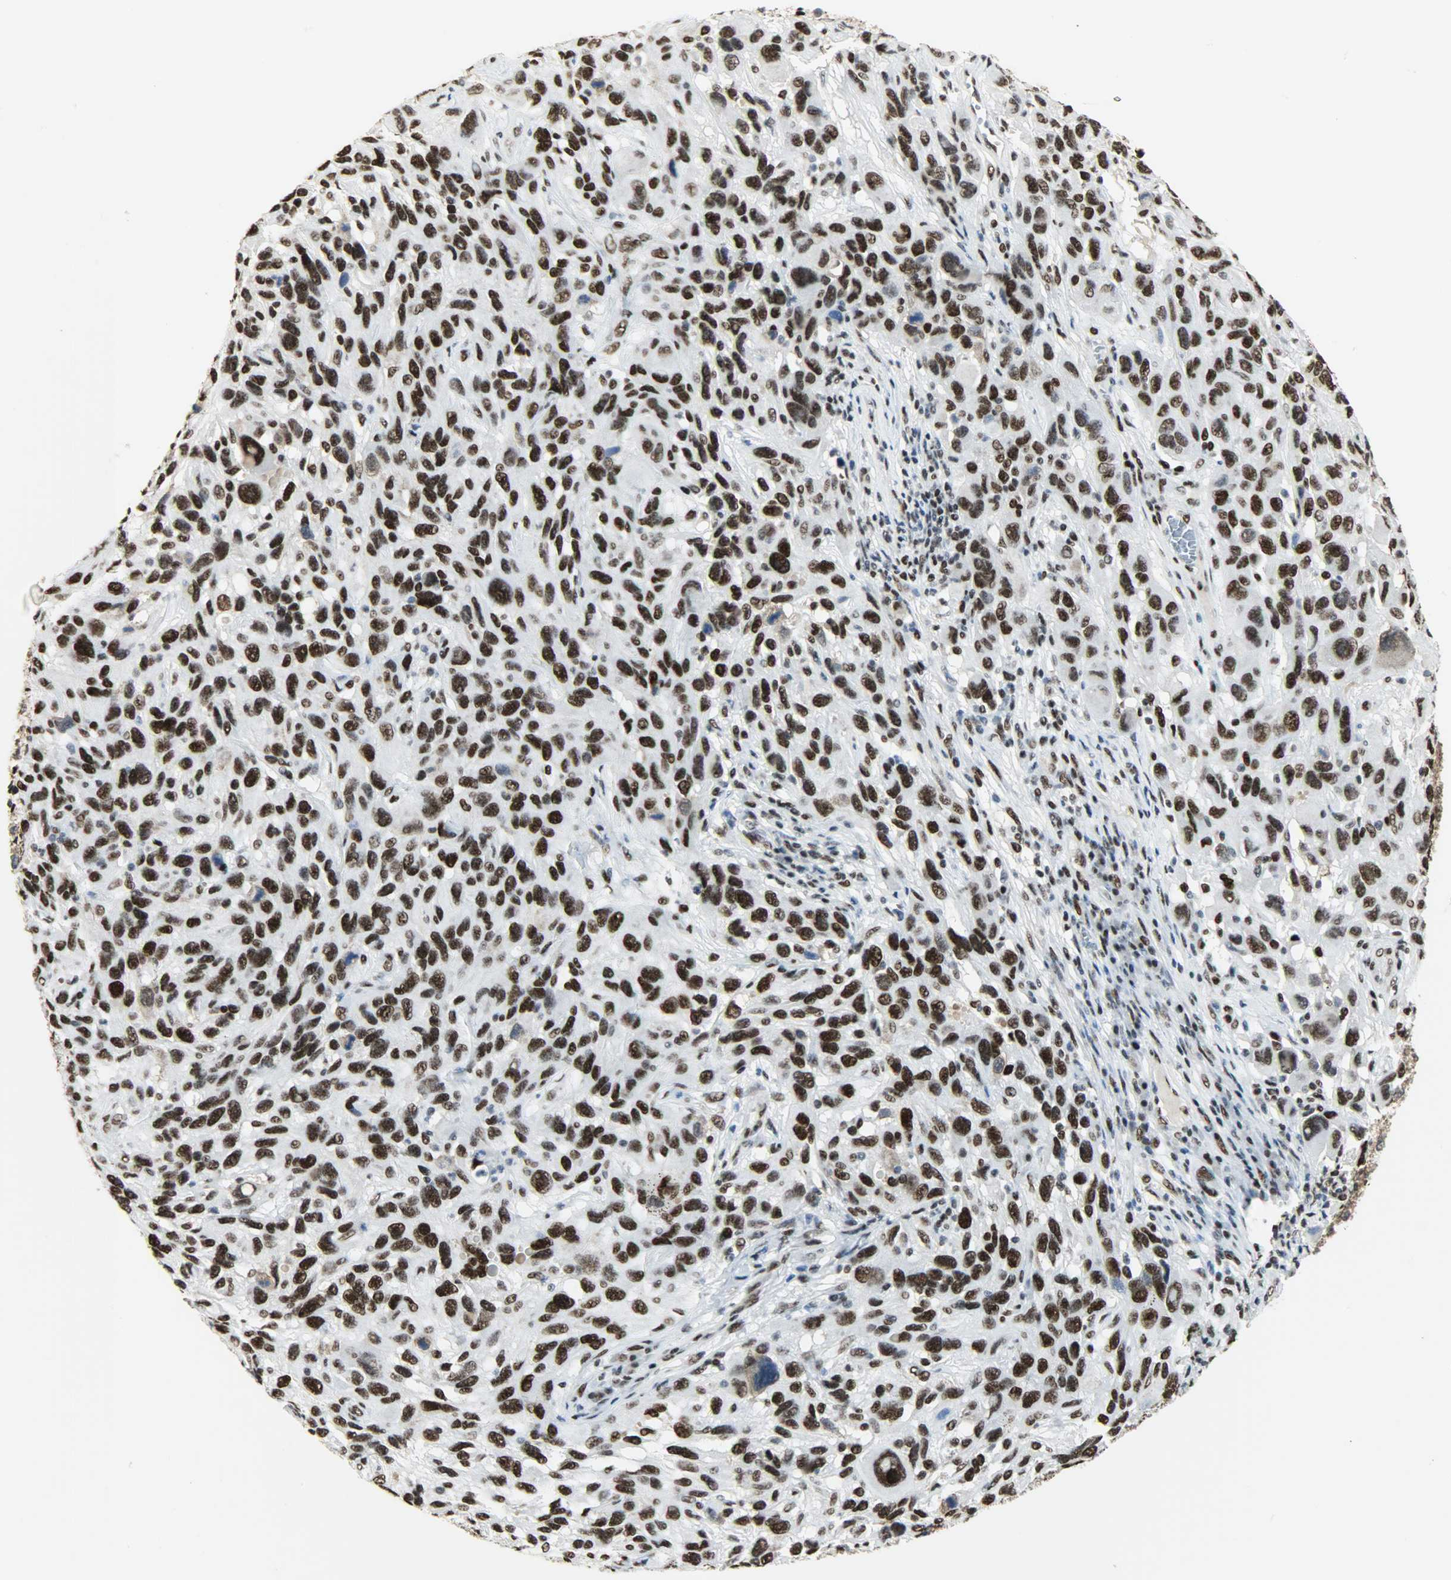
{"staining": {"intensity": "strong", "quantity": ">75%", "location": "nuclear"}, "tissue": "melanoma", "cell_type": "Tumor cells", "image_type": "cancer", "snomed": [{"axis": "morphology", "description": "Malignant melanoma, NOS"}, {"axis": "topography", "description": "Skin"}], "caption": "Protein analysis of malignant melanoma tissue shows strong nuclear staining in approximately >75% of tumor cells.", "gene": "SSB", "patient": {"sex": "male", "age": 53}}